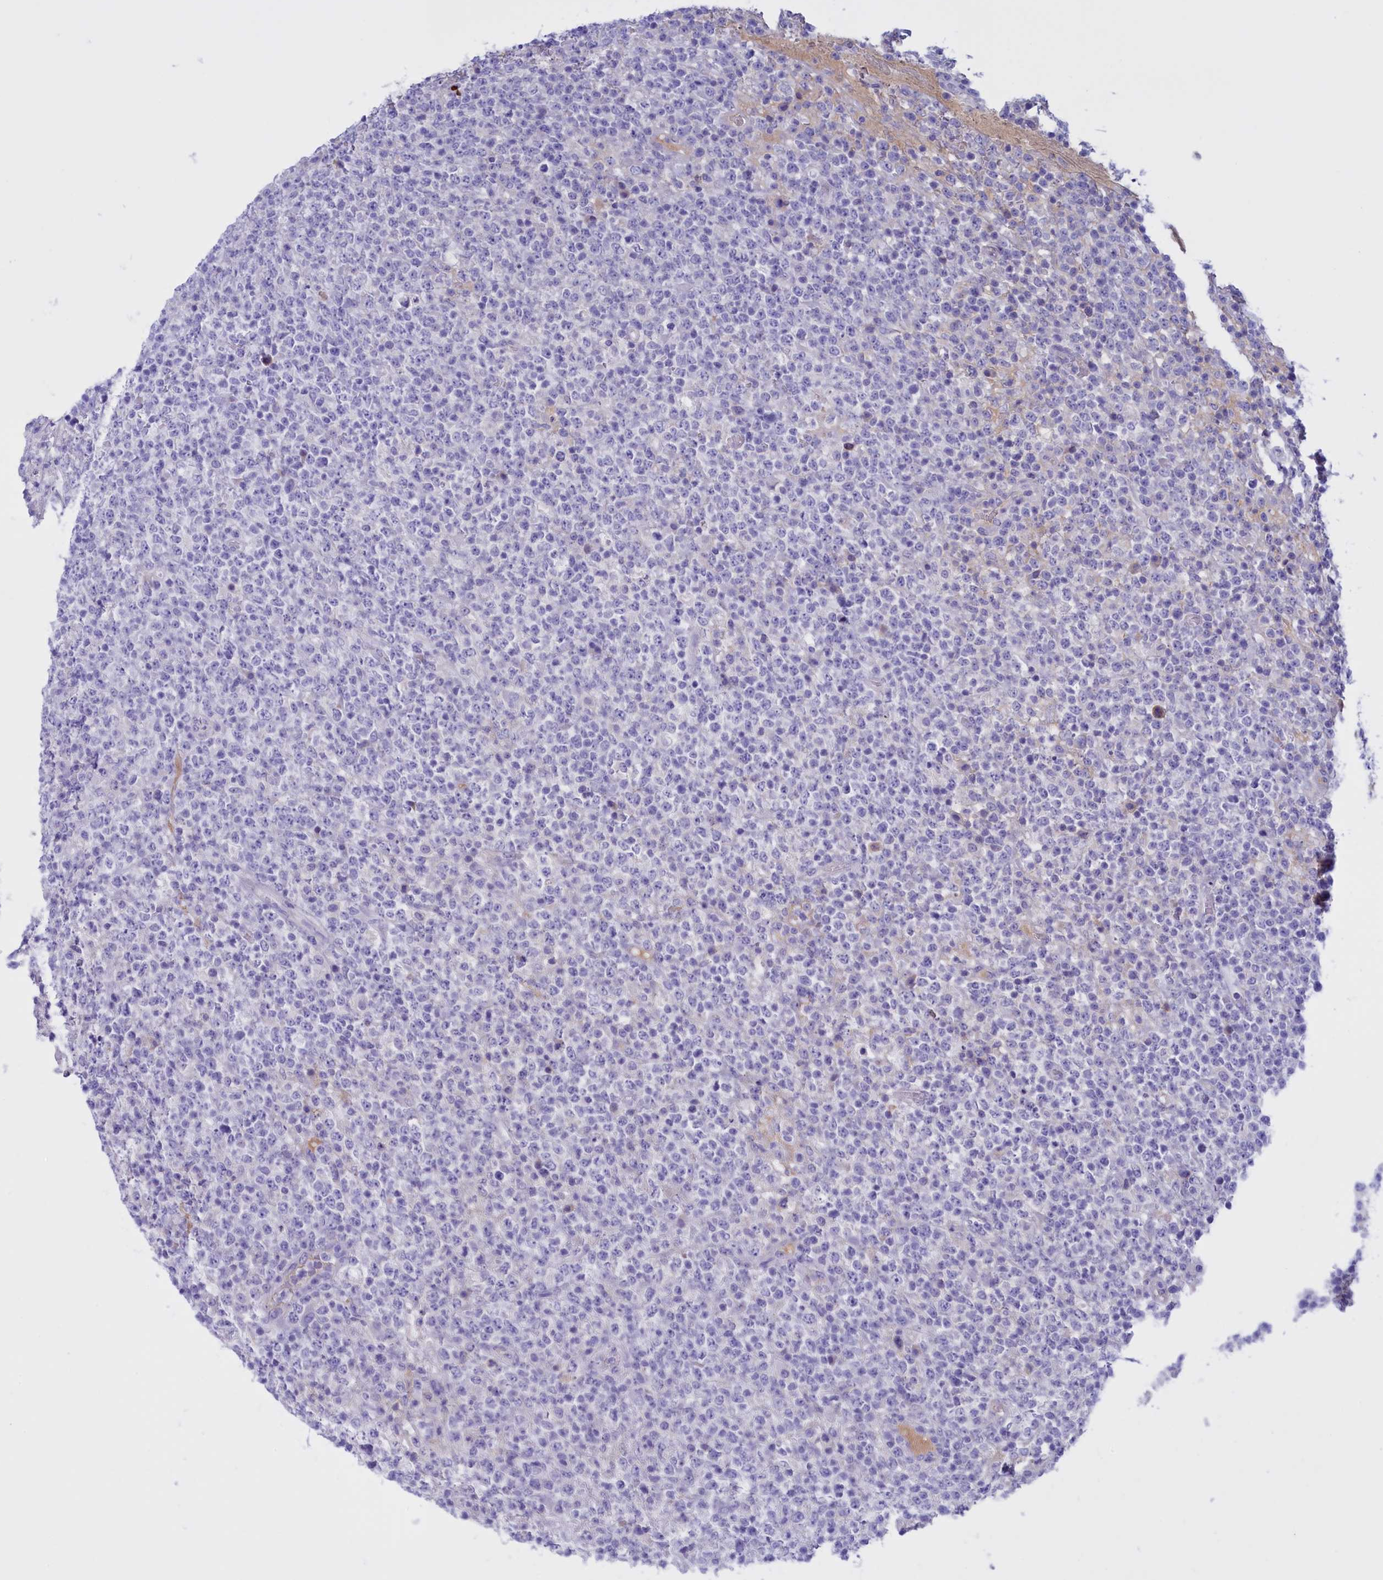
{"staining": {"intensity": "negative", "quantity": "none", "location": "none"}, "tissue": "lymphoma", "cell_type": "Tumor cells", "image_type": "cancer", "snomed": [{"axis": "morphology", "description": "Malignant lymphoma, non-Hodgkin's type, High grade"}, {"axis": "topography", "description": "Colon"}], "caption": "Immunohistochemistry of lymphoma reveals no positivity in tumor cells. Nuclei are stained in blue.", "gene": "PROK2", "patient": {"sex": "female", "age": 53}}